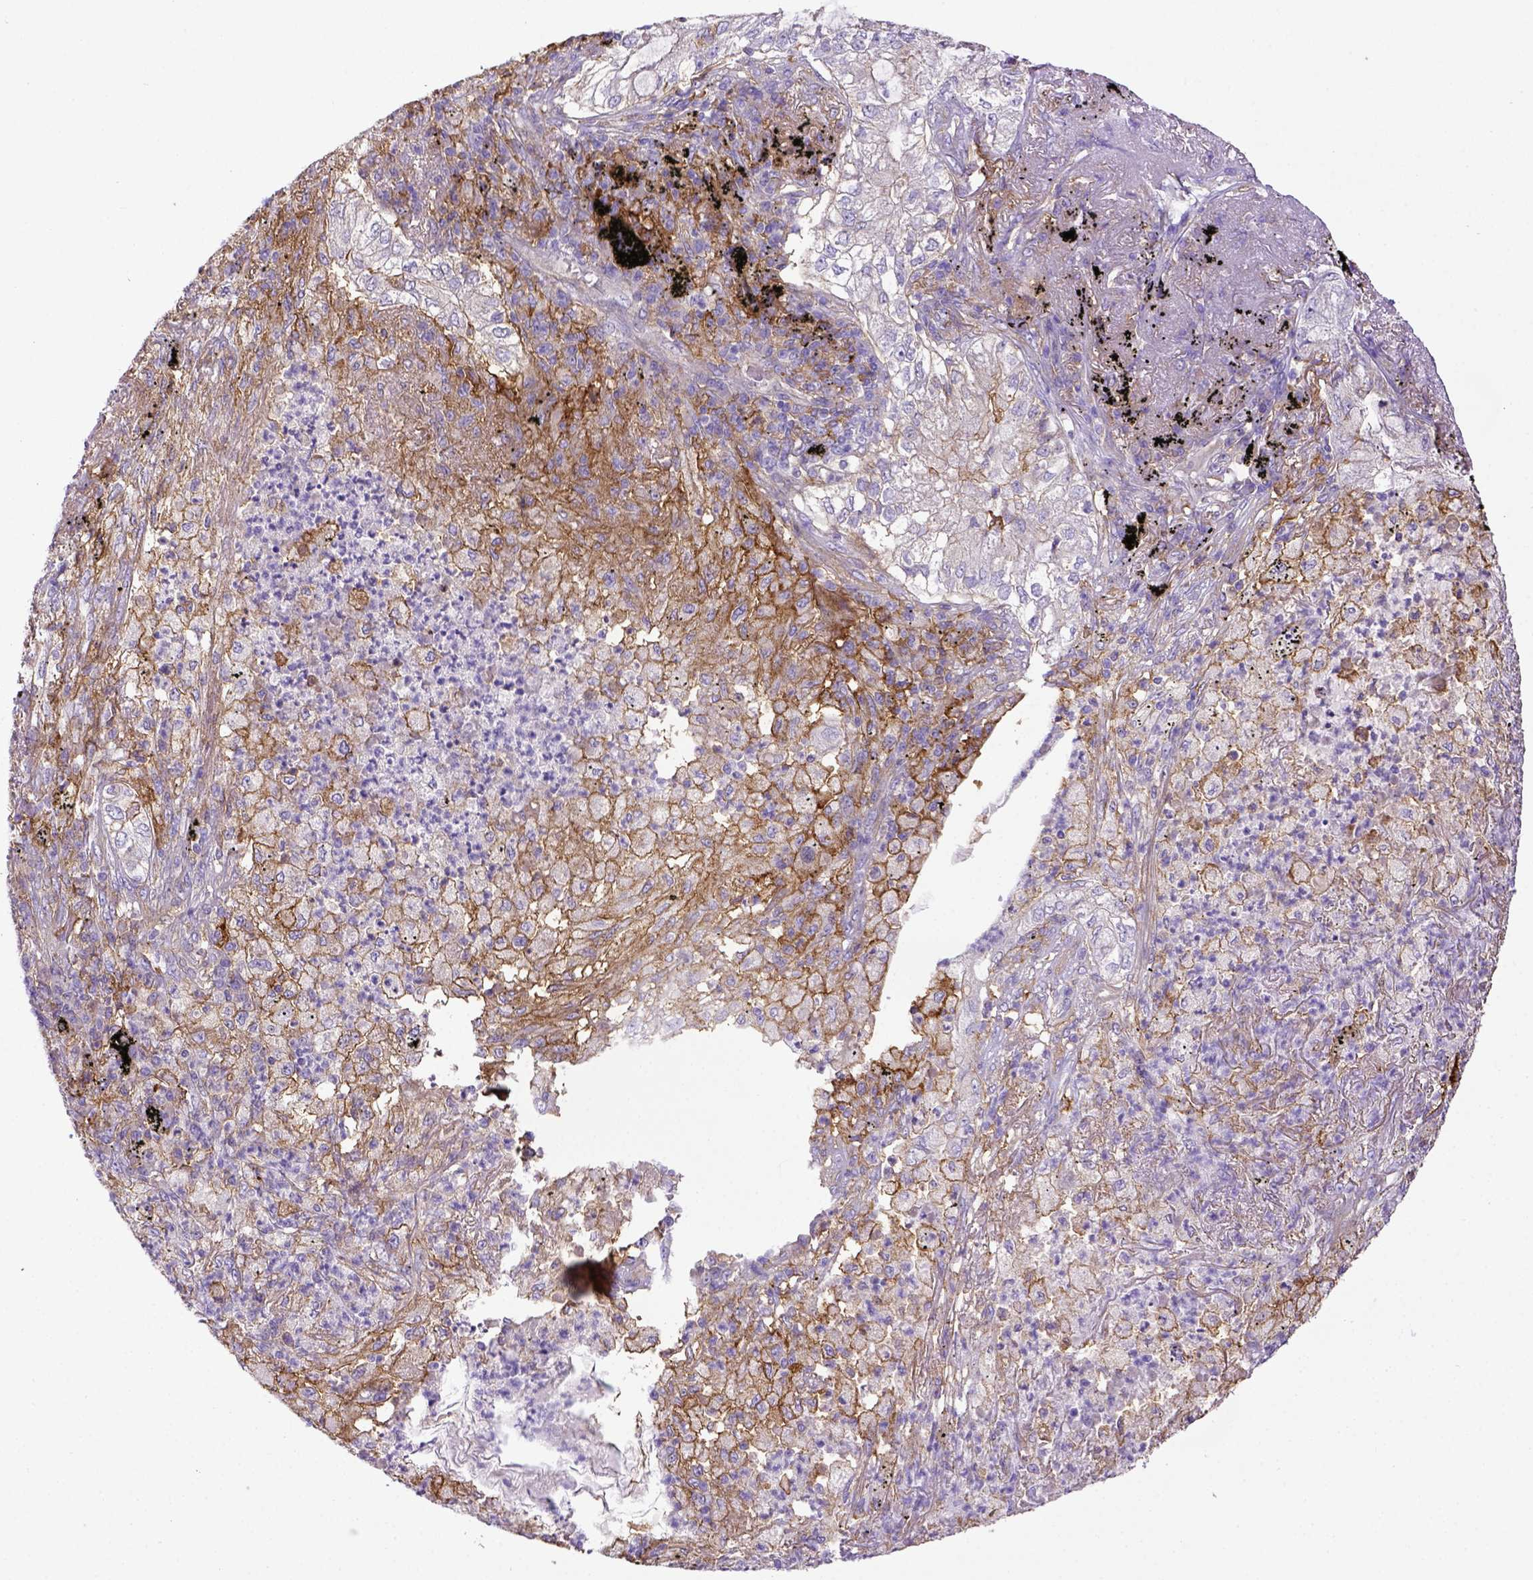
{"staining": {"intensity": "negative", "quantity": "none", "location": "none"}, "tissue": "lung cancer", "cell_type": "Tumor cells", "image_type": "cancer", "snomed": [{"axis": "morphology", "description": "Adenocarcinoma, NOS"}, {"axis": "topography", "description": "Lung"}], "caption": "Immunohistochemical staining of lung cancer exhibits no significant positivity in tumor cells.", "gene": "CD40", "patient": {"sex": "female", "age": 73}}